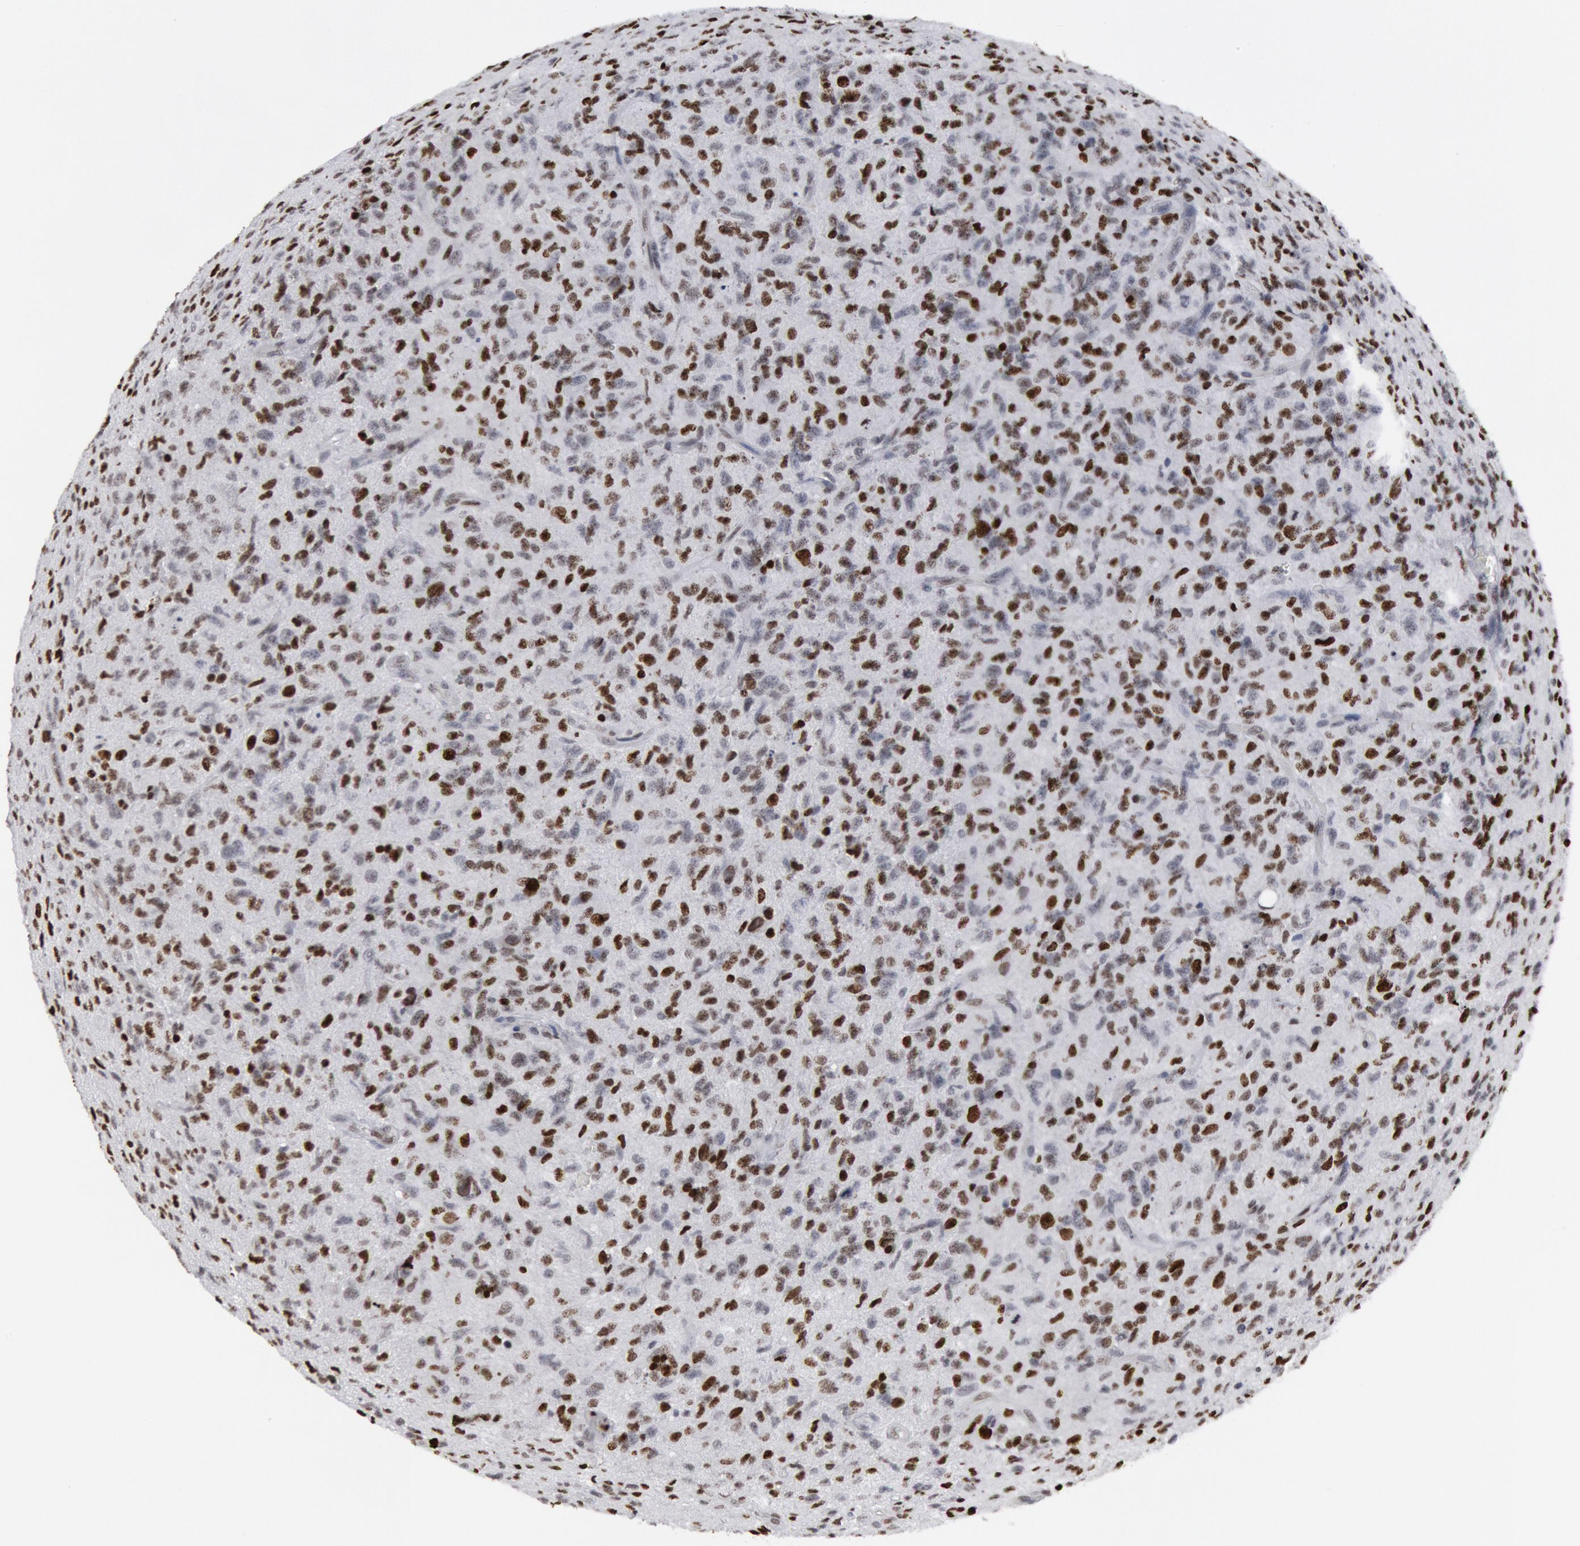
{"staining": {"intensity": "weak", "quantity": "25%-75%", "location": "nuclear"}, "tissue": "glioma", "cell_type": "Tumor cells", "image_type": "cancer", "snomed": [{"axis": "morphology", "description": "Glioma, malignant, High grade"}, {"axis": "topography", "description": "Brain"}], "caption": "Malignant glioma (high-grade) was stained to show a protein in brown. There is low levels of weak nuclear expression in approximately 25%-75% of tumor cells. Immunohistochemistry stains the protein of interest in brown and the nuclei are stained blue.", "gene": "MECP2", "patient": {"sex": "male", "age": 36}}